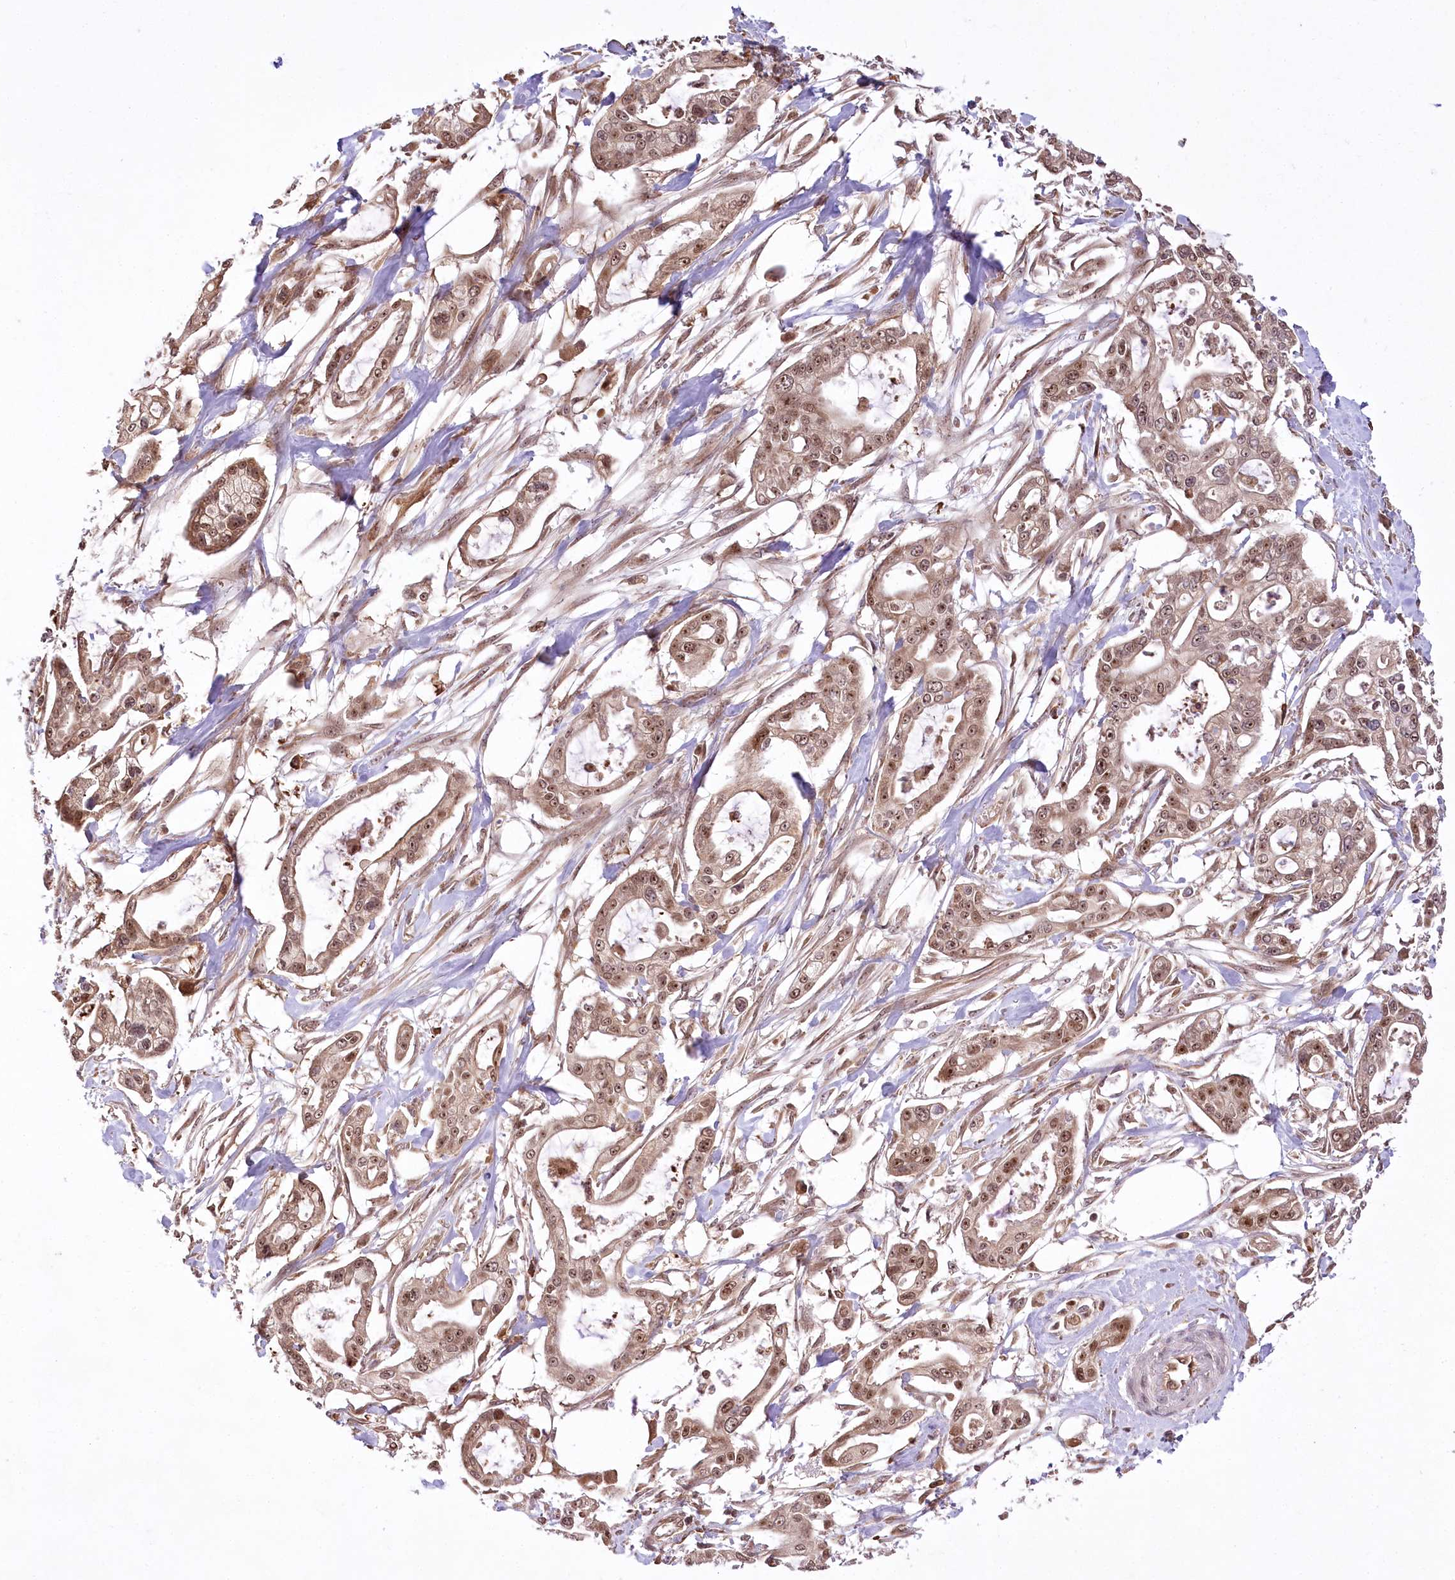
{"staining": {"intensity": "moderate", "quantity": ">75%", "location": "cytoplasmic/membranous,nuclear"}, "tissue": "pancreatic cancer", "cell_type": "Tumor cells", "image_type": "cancer", "snomed": [{"axis": "morphology", "description": "Adenocarcinoma, NOS"}, {"axis": "topography", "description": "Pancreas"}], "caption": "This histopathology image displays immunohistochemistry (IHC) staining of pancreatic adenocarcinoma, with medium moderate cytoplasmic/membranous and nuclear positivity in approximately >75% of tumor cells.", "gene": "SERGEF", "patient": {"sex": "male", "age": 68}}